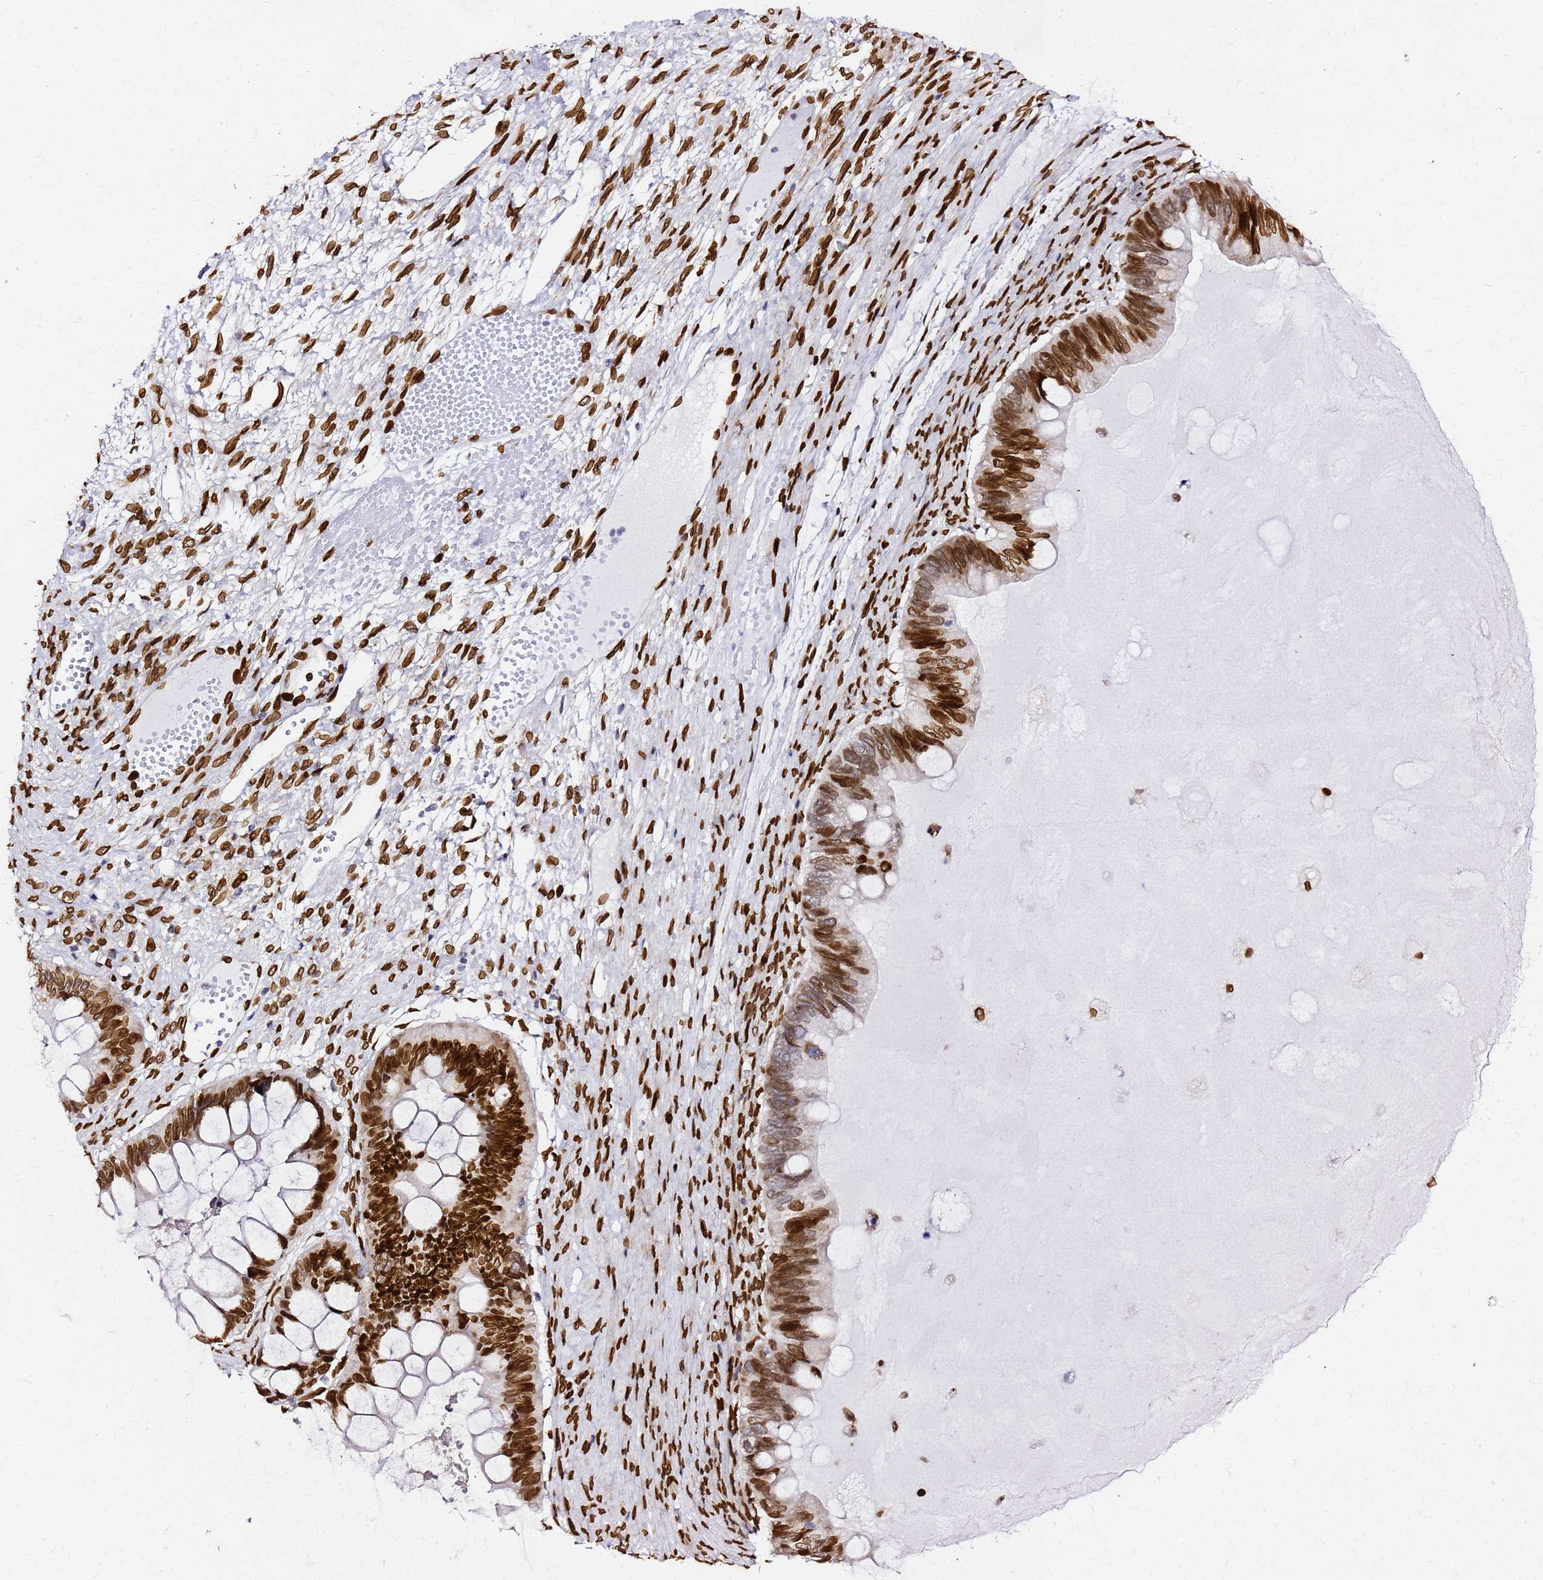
{"staining": {"intensity": "strong", "quantity": ">75%", "location": "nuclear"}, "tissue": "ovarian cancer", "cell_type": "Tumor cells", "image_type": "cancer", "snomed": [{"axis": "morphology", "description": "Cystadenocarcinoma, mucinous, NOS"}, {"axis": "topography", "description": "Ovary"}], "caption": "Immunohistochemistry histopathology image of ovarian cancer (mucinous cystadenocarcinoma) stained for a protein (brown), which demonstrates high levels of strong nuclear positivity in approximately >75% of tumor cells.", "gene": "C6orf141", "patient": {"sex": "female", "age": 61}}